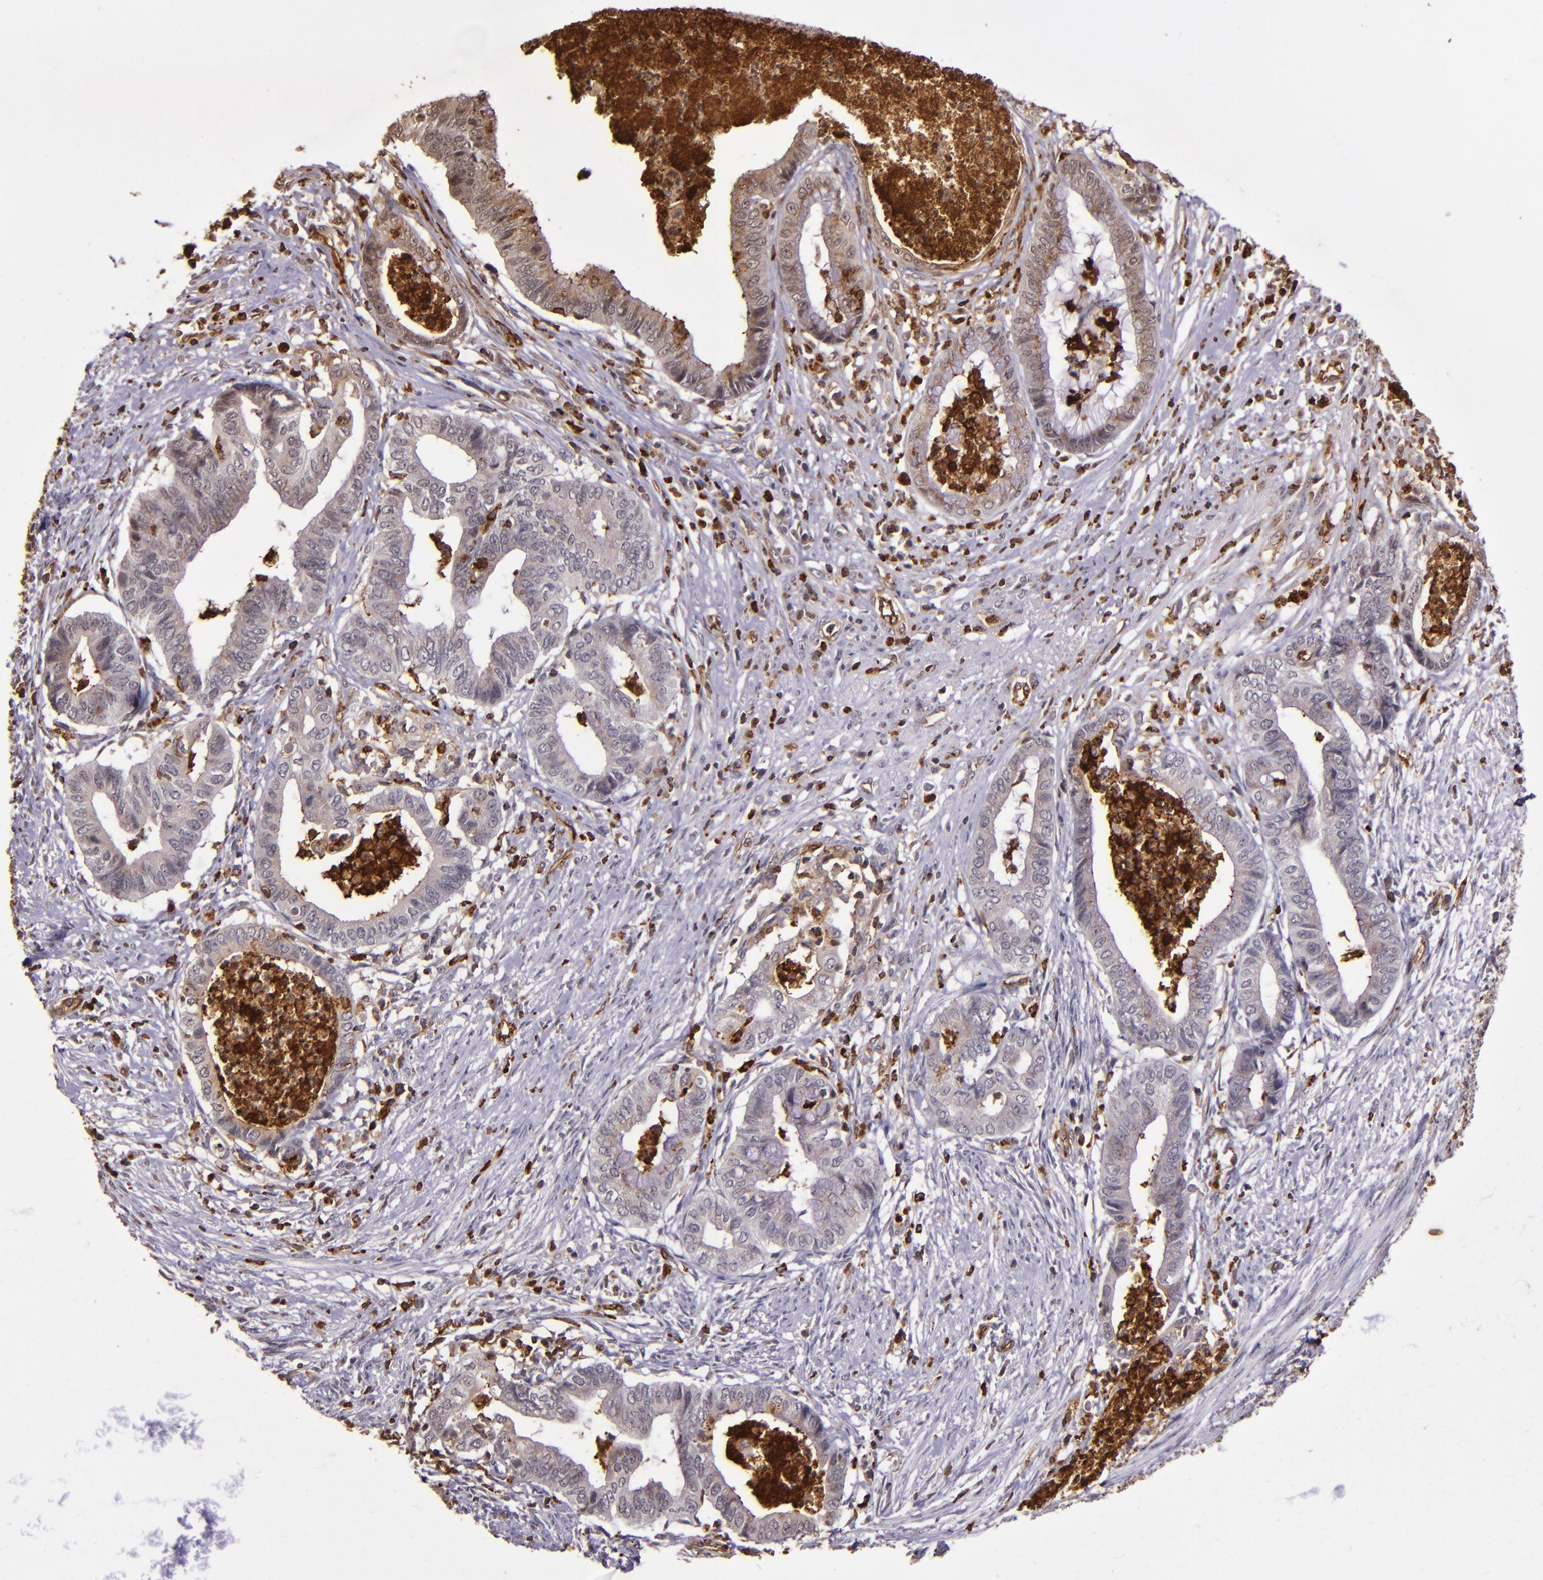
{"staining": {"intensity": "moderate", "quantity": "25%-75%", "location": "cytoplasmic/membranous"}, "tissue": "endometrial cancer", "cell_type": "Tumor cells", "image_type": "cancer", "snomed": [{"axis": "morphology", "description": "Necrosis, NOS"}, {"axis": "morphology", "description": "Adenocarcinoma, NOS"}, {"axis": "topography", "description": "Endometrium"}], "caption": "Endometrial cancer stained for a protein (brown) exhibits moderate cytoplasmic/membranous positive positivity in about 25%-75% of tumor cells.", "gene": "SLC2A3", "patient": {"sex": "female", "age": 79}}